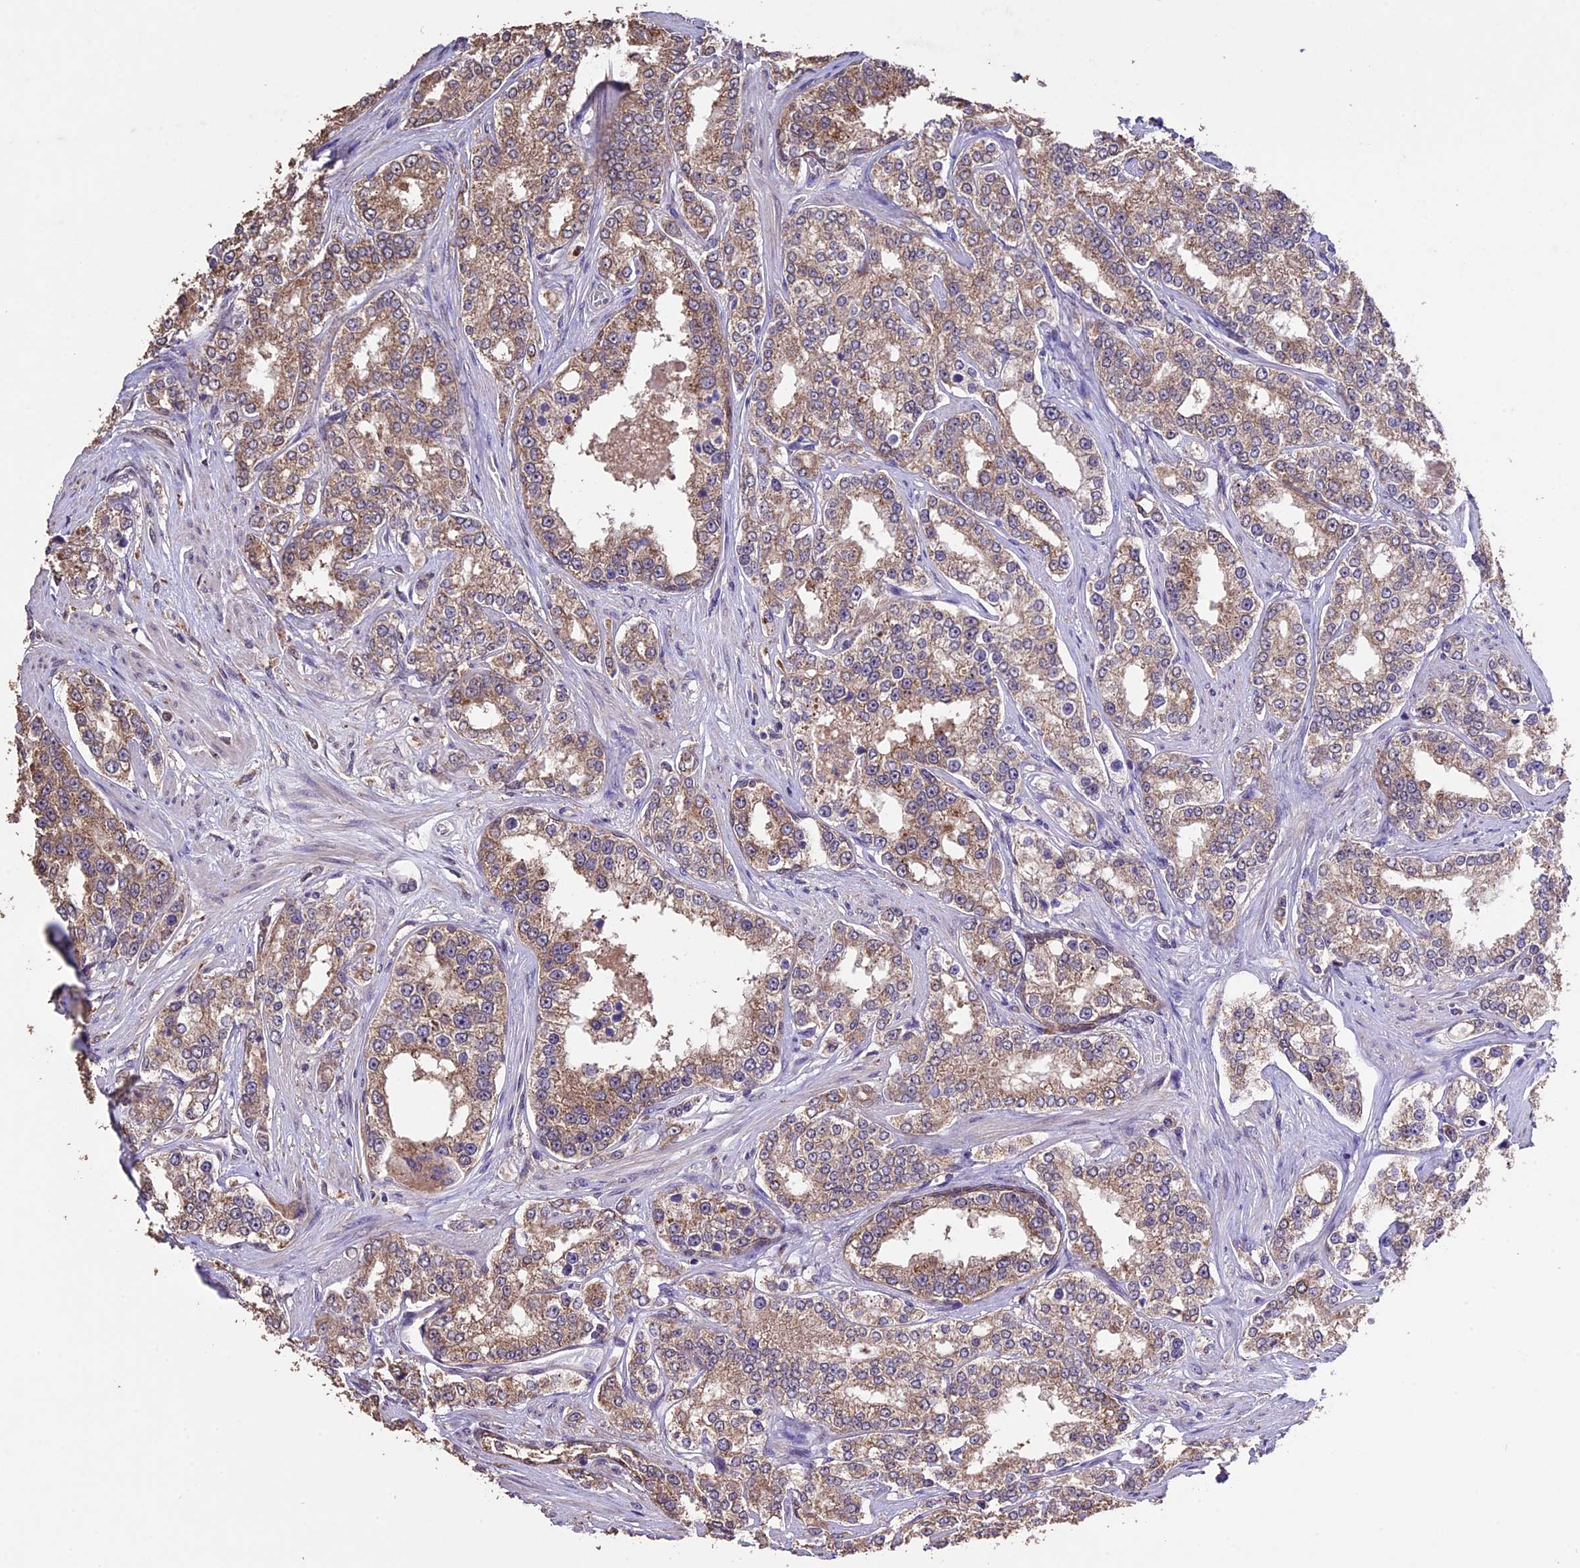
{"staining": {"intensity": "moderate", "quantity": ">75%", "location": "cytoplasmic/membranous"}, "tissue": "prostate cancer", "cell_type": "Tumor cells", "image_type": "cancer", "snomed": [{"axis": "morphology", "description": "Normal tissue, NOS"}, {"axis": "morphology", "description": "Adenocarcinoma, High grade"}, {"axis": "topography", "description": "Prostate"}], "caption": "The micrograph reveals immunohistochemical staining of adenocarcinoma (high-grade) (prostate). There is moderate cytoplasmic/membranous expression is seen in about >75% of tumor cells.", "gene": "DIS3L", "patient": {"sex": "male", "age": 83}}